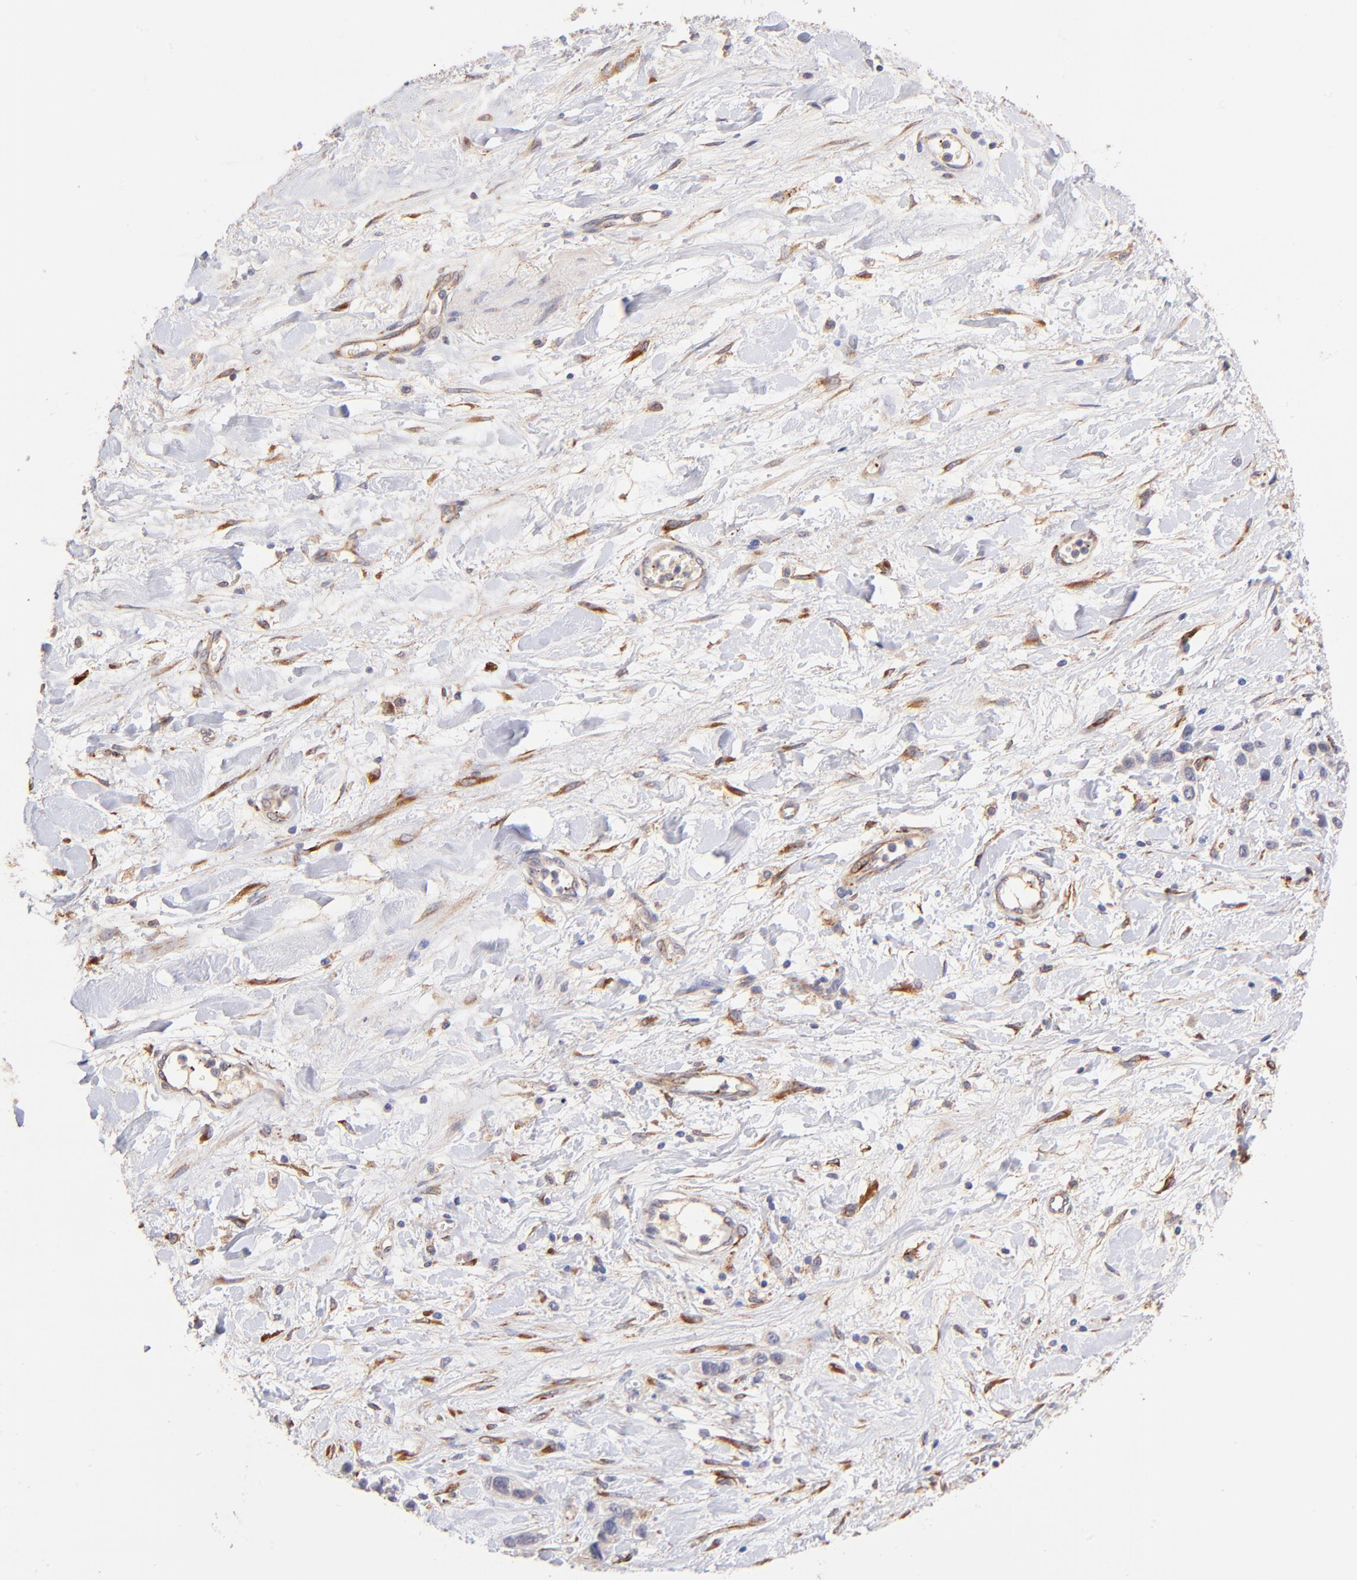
{"staining": {"intensity": "weak", "quantity": "<25%", "location": "cytoplasmic/membranous"}, "tissue": "stomach cancer", "cell_type": "Tumor cells", "image_type": "cancer", "snomed": [{"axis": "morphology", "description": "Normal tissue, NOS"}, {"axis": "morphology", "description": "Adenocarcinoma, NOS"}, {"axis": "morphology", "description": "Adenocarcinoma, High grade"}, {"axis": "topography", "description": "Stomach, upper"}, {"axis": "topography", "description": "Stomach"}], "caption": "This is an immunohistochemistry (IHC) photomicrograph of human stomach cancer (adenocarcinoma (high-grade)). There is no positivity in tumor cells.", "gene": "SPARC", "patient": {"sex": "female", "age": 65}}